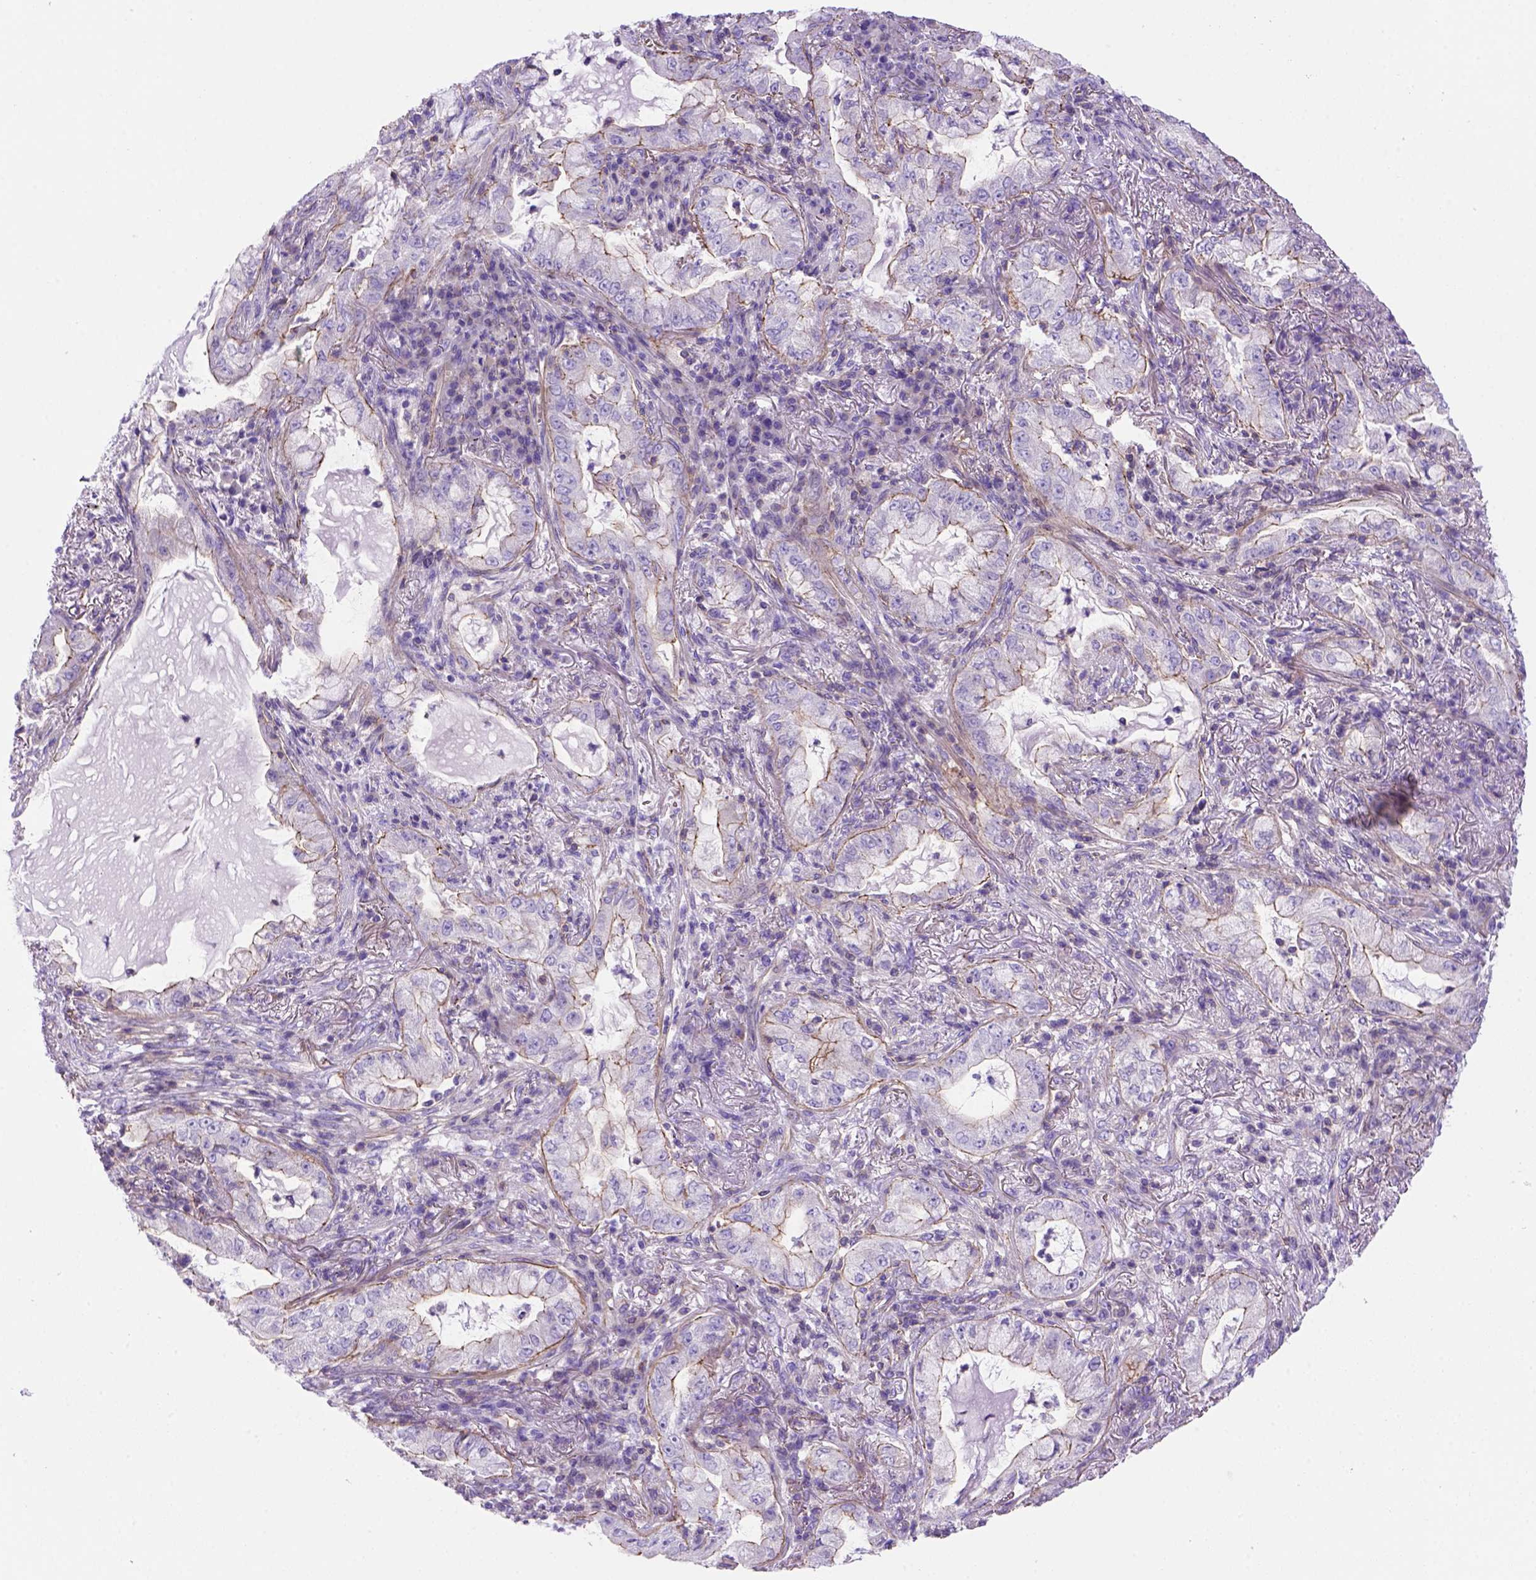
{"staining": {"intensity": "moderate", "quantity": ">75%", "location": "cytoplasmic/membranous"}, "tissue": "lung cancer", "cell_type": "Tumor cells", "image_type": "cancer", "snomed": [{"axis": "morphology", "description": "Adenocarcinoma, NOS"}, {"axis": "topography", "description": "Lung"}], "caption": "Human lung cancer (adenocarcinoma) stained with a protein marker displays moderate staining in tumor cells.", "gene": "PEX12", "patient": {"sex": "female", "age": 73}}